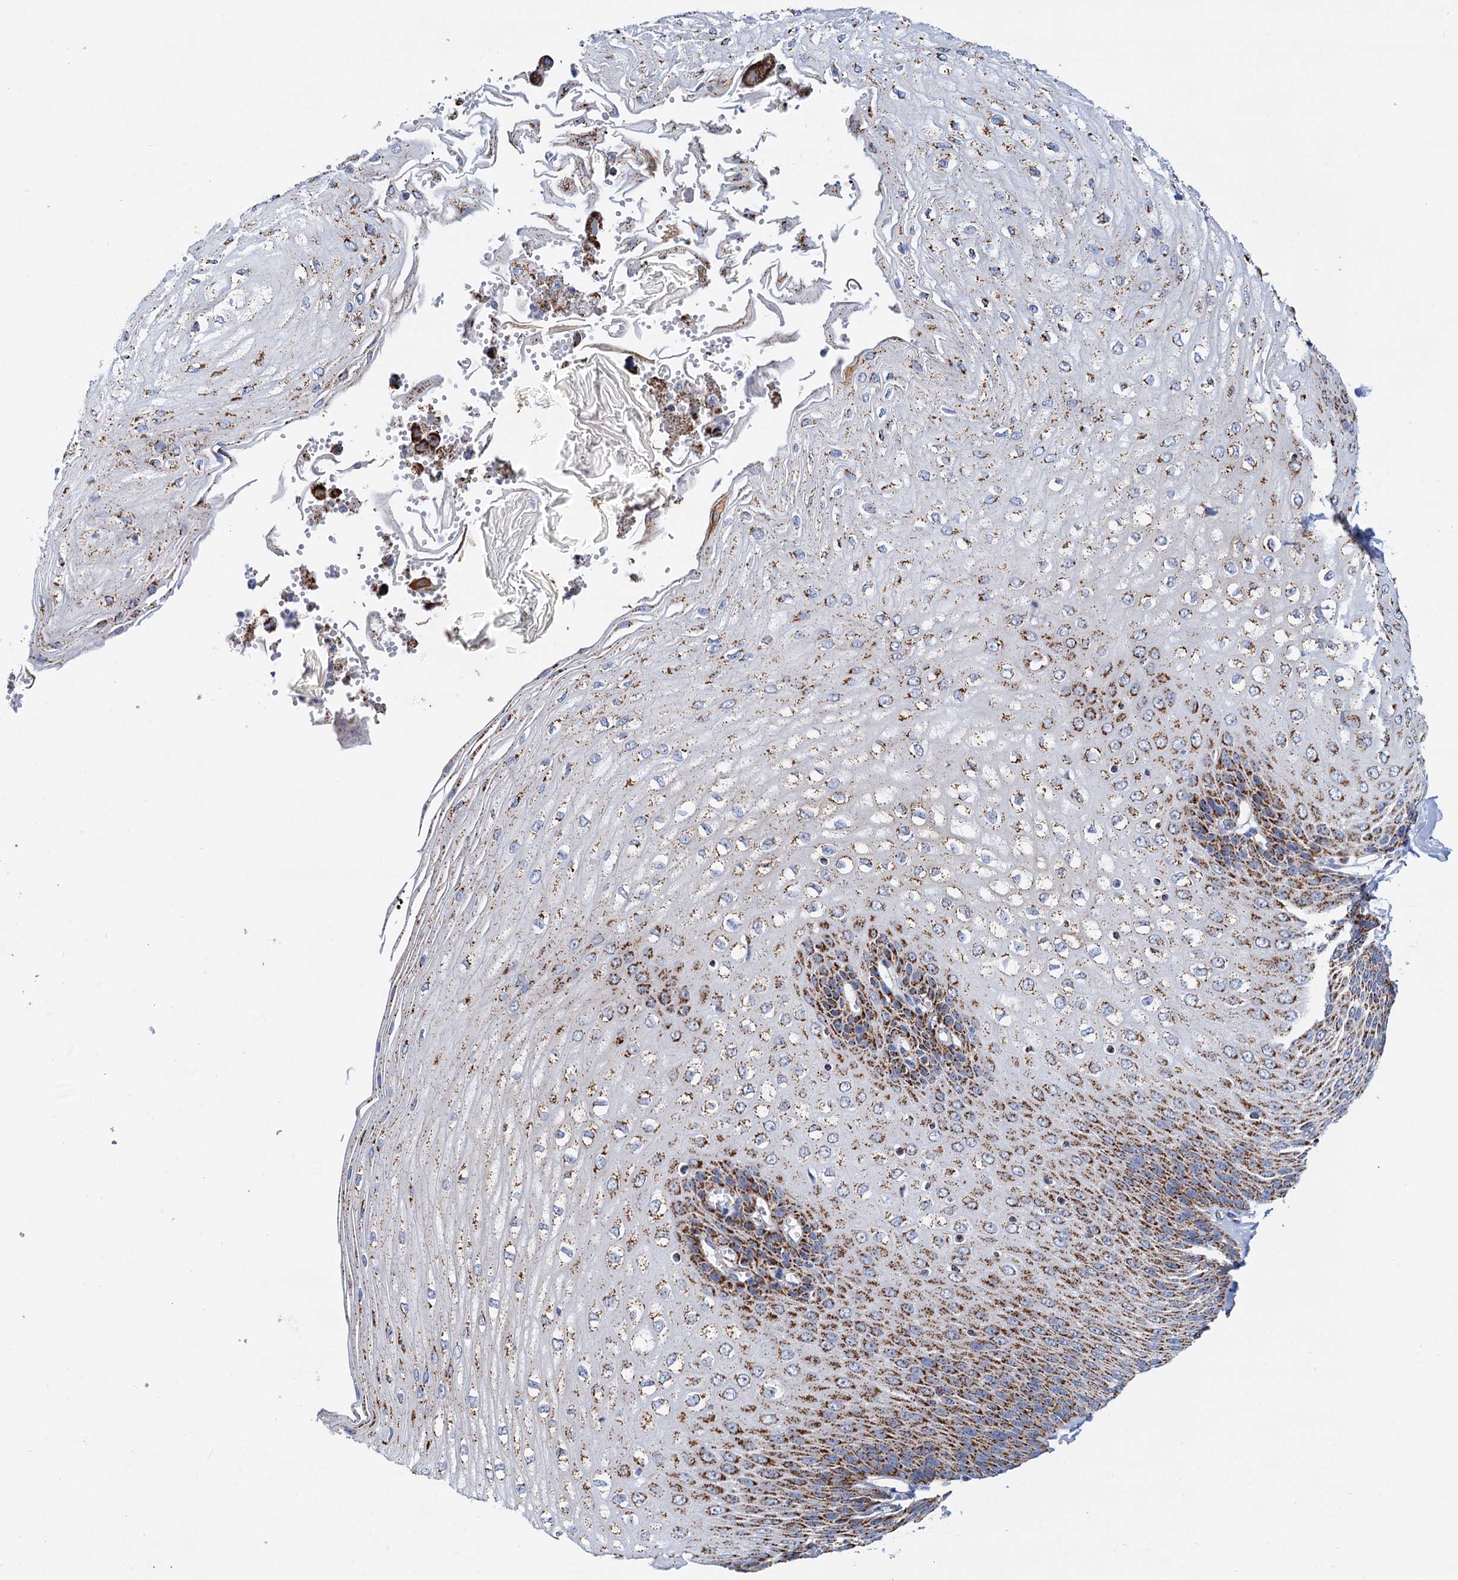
{"staining": {"intensity": "strong", "quantity": ">75%", "location": "cytoplasmic/membranous"}, "tissue": "esophagus", "cell_type": "Squamous epithelial cells", "image_type": "normal", "snomed": [{"axis": "morphology", "description": "Normal tissue, NOS"}, {"axis": "topography", "description": "Esophagus"}], "caption": "A brown stain highlights strong cytoplasmic/membranous positivity of a protein in squamous epithelial cells of benign human esophagus.", "gene": "C2CD3", "patient": {"sex": "male", "age": 60}}